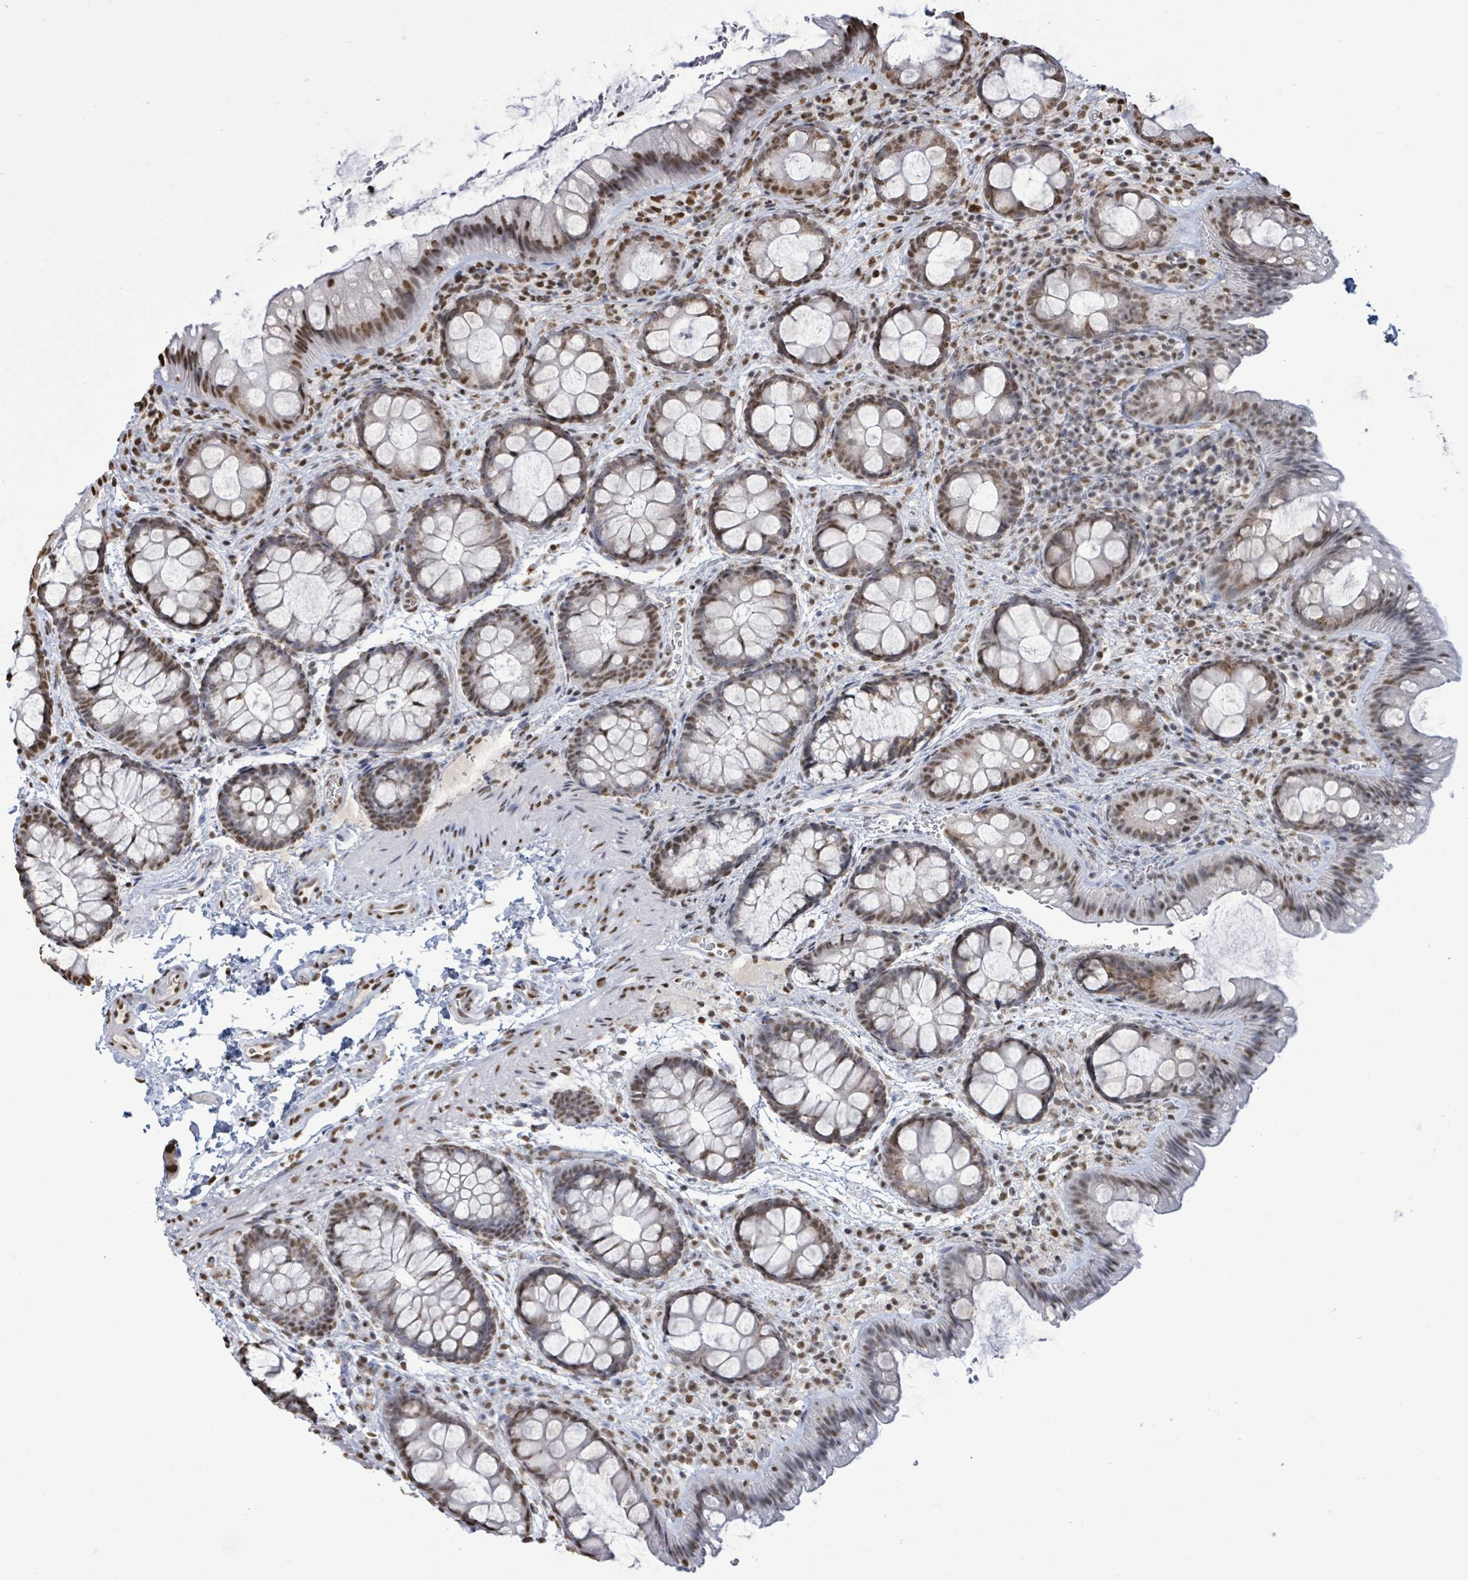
{"staining": {"intensity": "moderate", "quantity": ">75%", "location": "nuclear"}, "tissue": "colon", "cell_type": "Endothelial cells", "image_type": "normal", "snomed": [{"axis": "morphology", "description": "Normal tissue, NOS"}, {"axis": "topography", "description": "Colon"}], "caption": "Protein staining of normal colon exhibits moderate nuclear positivity in approximately >75% of endothelial cells. (IHC, brightfield microscopy, high magnification).", "gene": "SAMD14", "patient": {"sex": "male", "age": 46}}